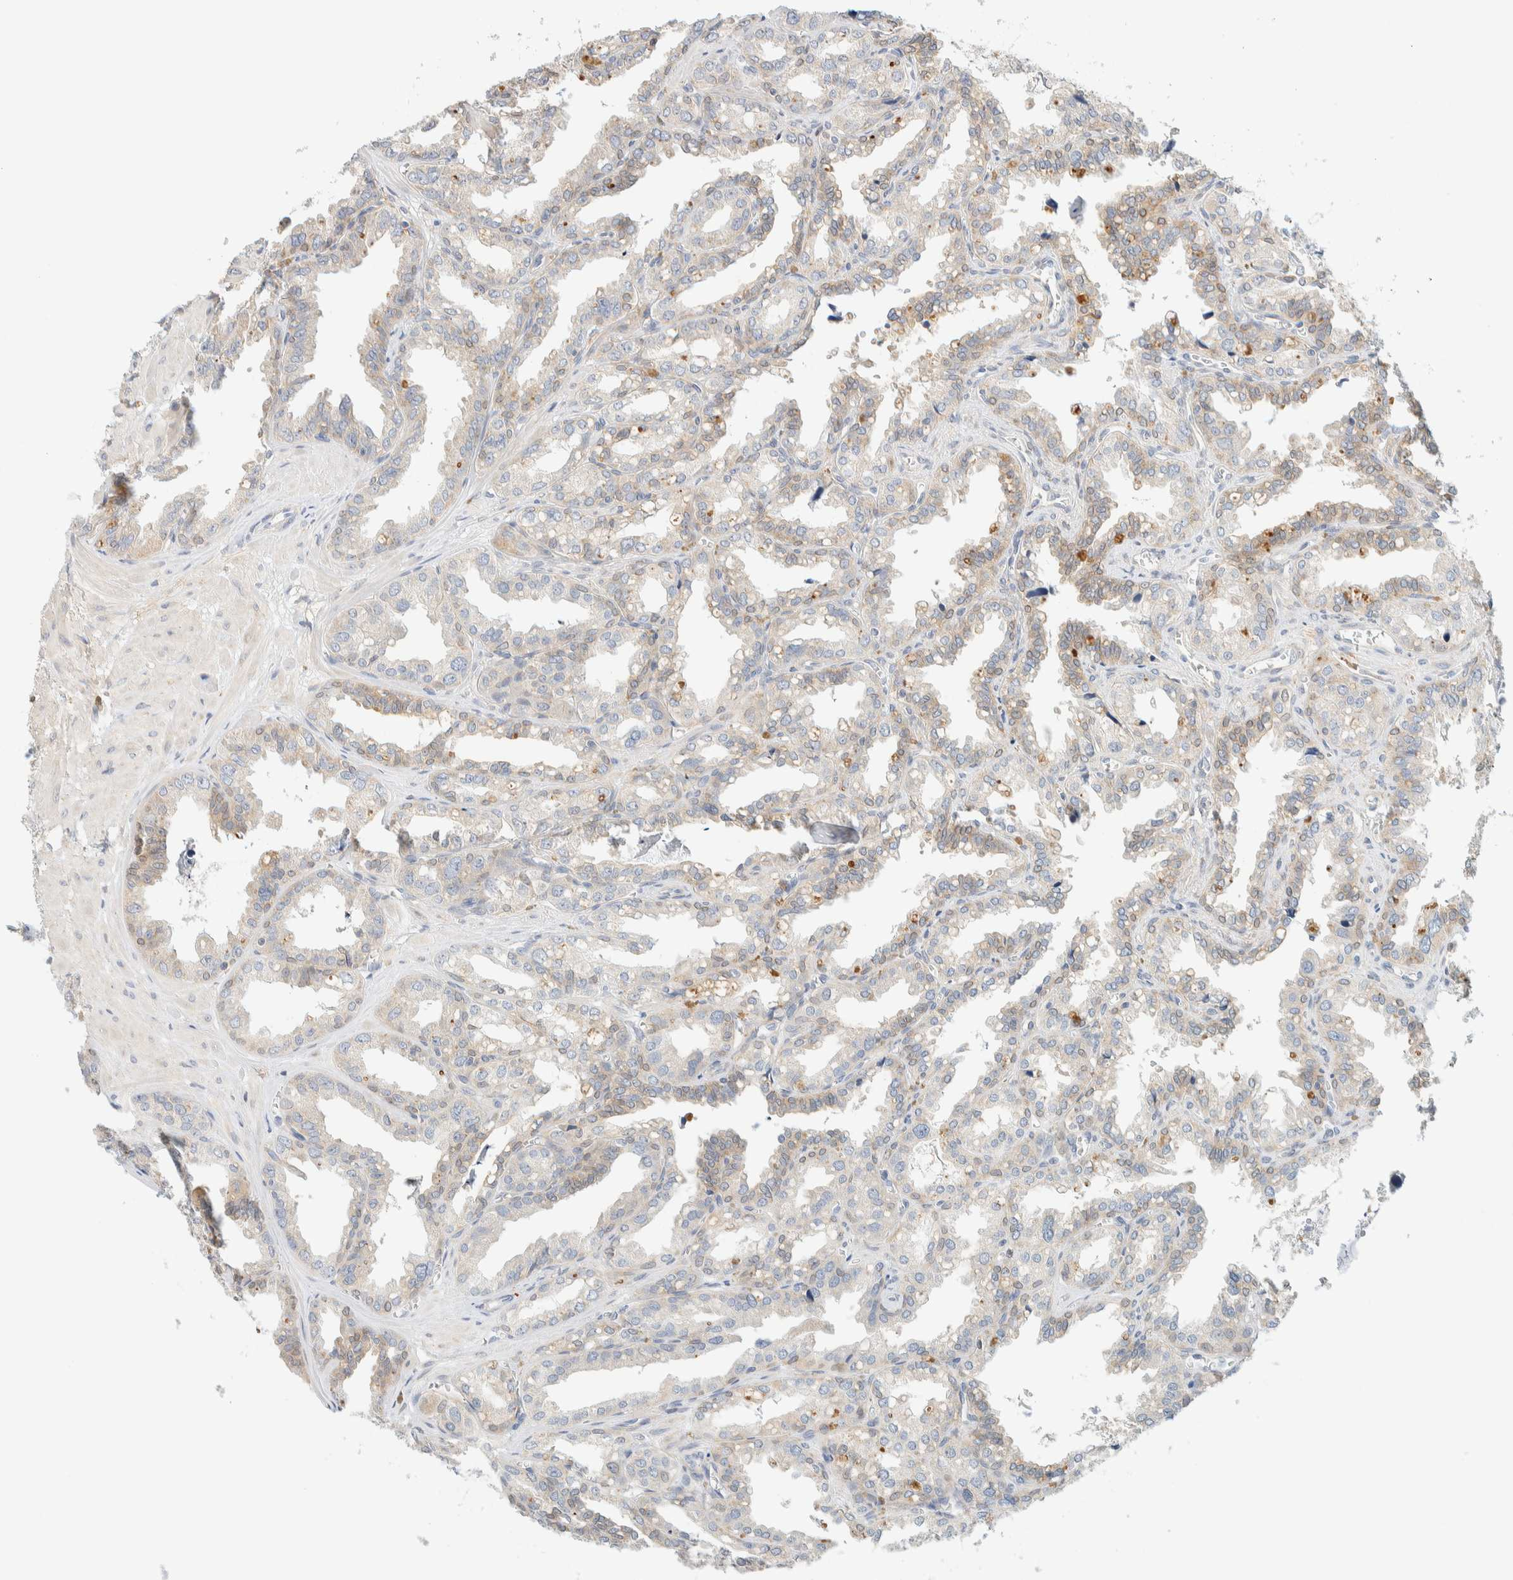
{"staining": {"intensity": "weak", "quantity": "25%-75%", "location": "cytoplasmic/membranous"}, "tissue": "seminal vesicle", "cell_type": "Glandular cells", "image_type": "normal", "snomed": [{"axis": "morphology", "description": "Normal tissue, NOS"}, {"axis": "topography", "description": "Prostate"}, {"axis": "topography", "description": "Seminal veicle"}], "caption": "Approximately 25%-75% of glandular cells in unremarkable human seminal vesicle reveal weak cytoplasmic/membranous protein expression as visualized by brown immunohistochemical staining.", "gene": "NT5C", "patient": {"sex": "male", "age": 51}}